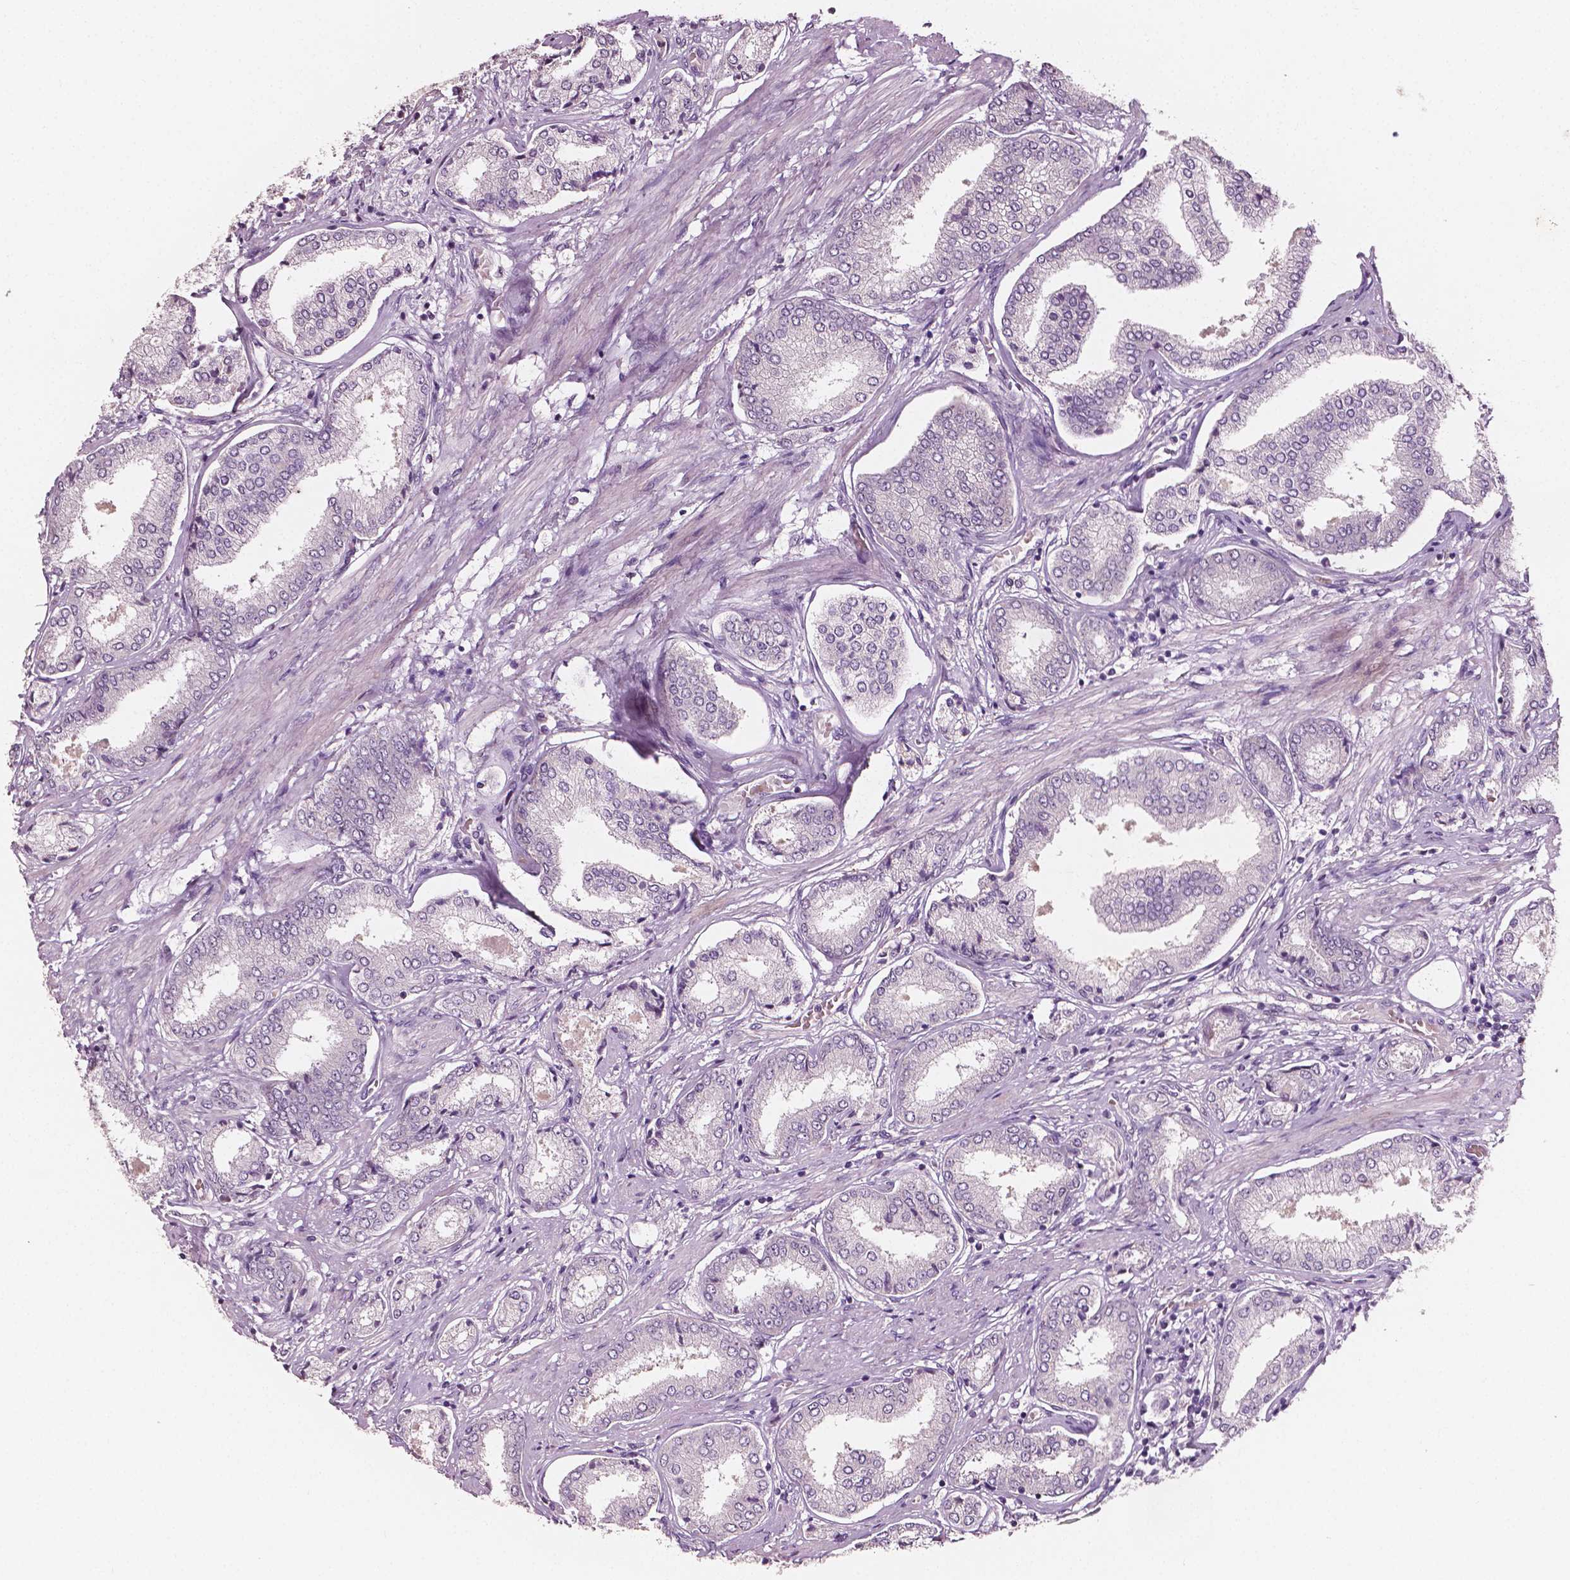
{"staining": {"intensity": "negative", "quantity": "none", "location": "none"}, "tissue": "prostate cancer", "cell_type": "Tumor cells", "image_type": "cancer", "snomed": [{"axis": "morphology", "description": "Adenocarcinoma, NOS"}, {"axis": "topography", "description": "Prostate"}], "caption": "Immunohistochemistry micrograph of neoplastic tissue: human prostate cancer stained with DAB (3,3'-diaminobenzidine) shows no significant protein staining in tumor cells.", "gene": "PLA2R1", "patient": {"sex": "male", "age": 63}}